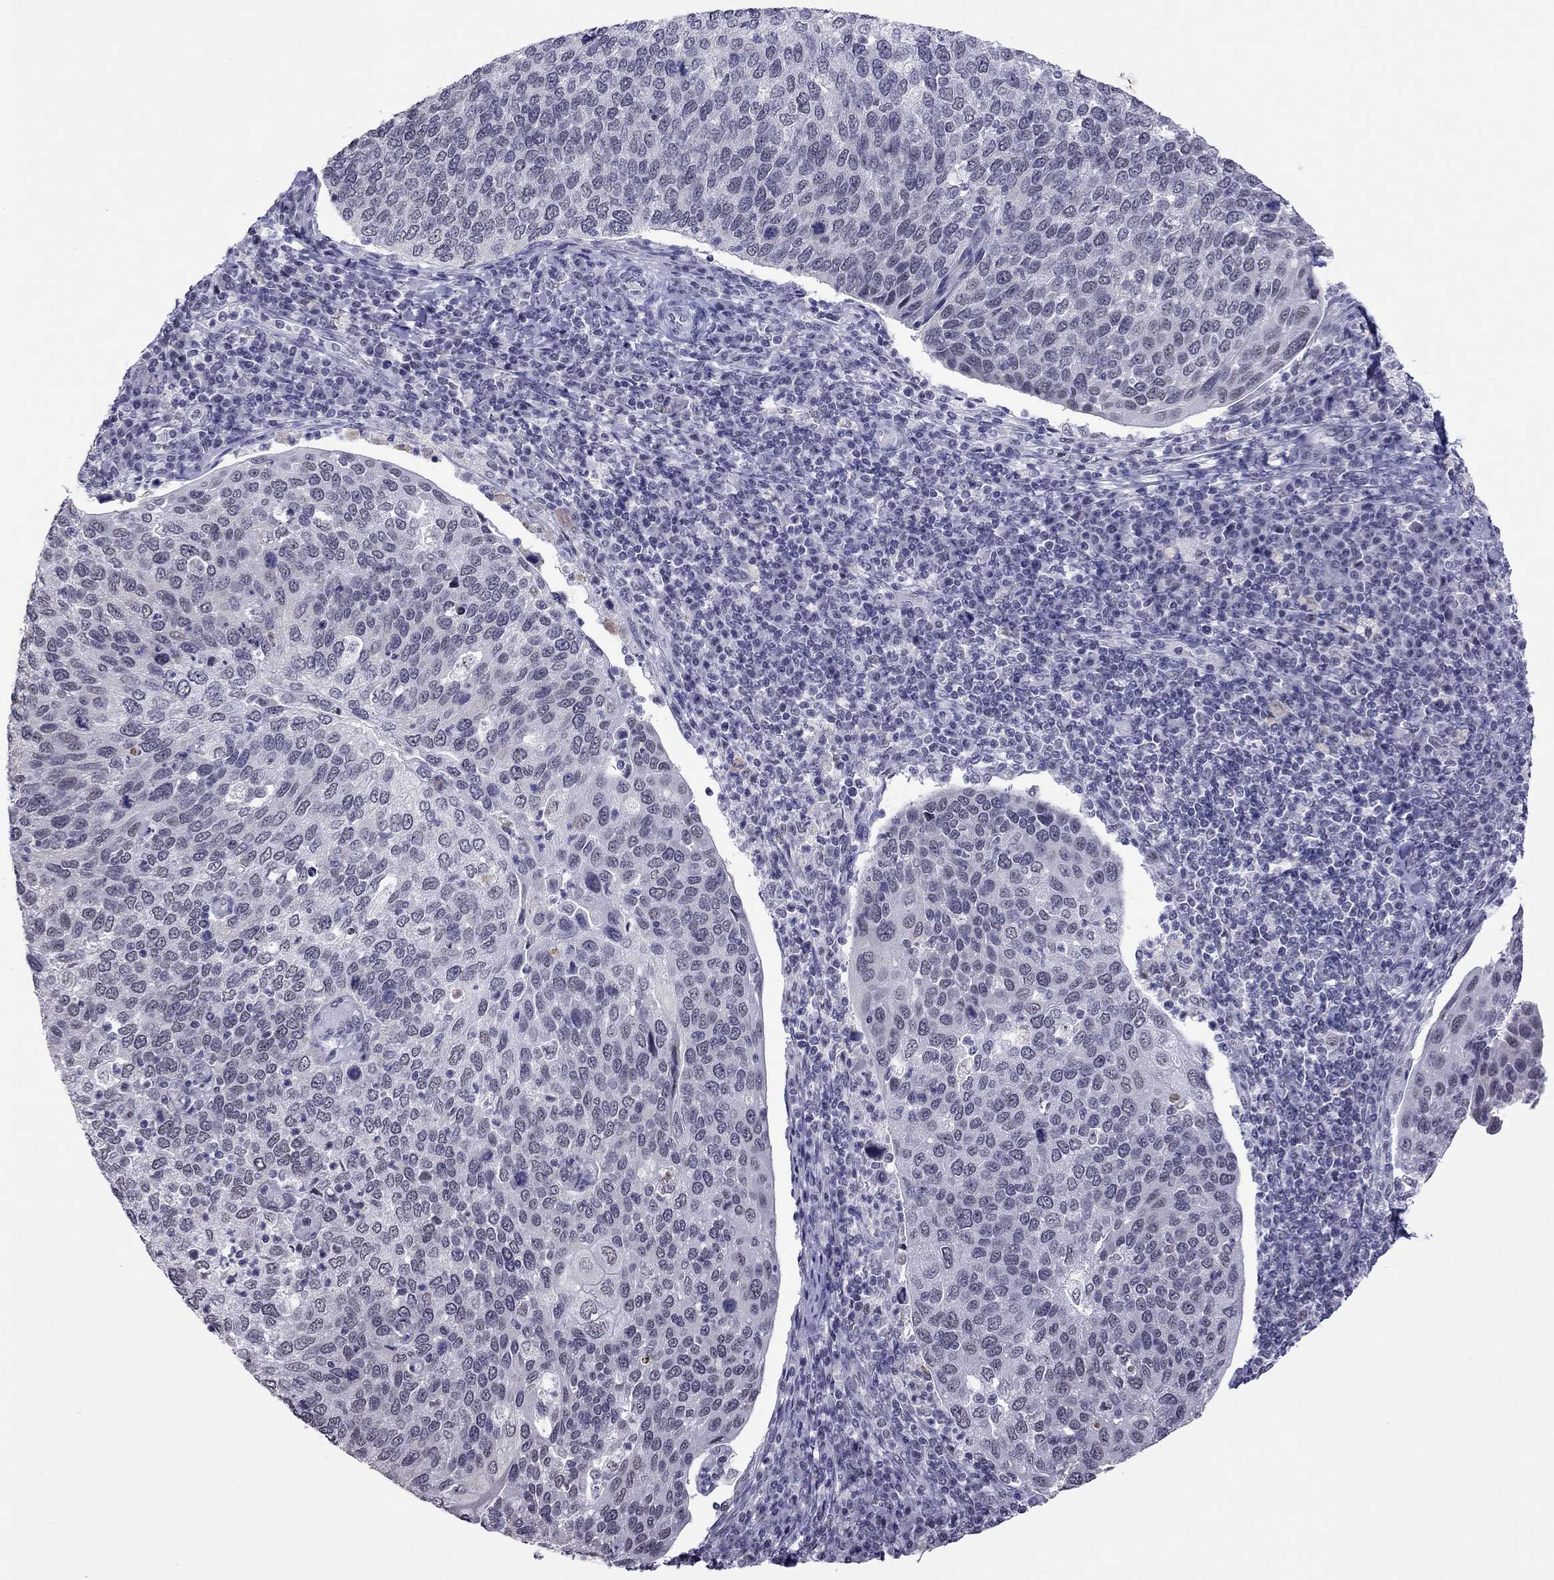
{"staining": {"intensity": "negative", "quantity": "none", "location": "none"}, "tissue": "cervical cancer", "cell_type": "Tumor cells", "image_type": "cancer", "snomed": [{"axis": "morphology", "description": "Squamous cell carcinoma, NOS"}, {"axis": "topography", "description": "Cervix"}], "caption": "Immunohistochemical staining of human cervical cancer (squamous cell carcinoma) reveals no significant staining in tumor cells. (Brightfield microscopy of DAB immunohistochemistry at high magnification).", "gene": "PPP1R3A", "patient": {"sex": "female", "age": 54}}